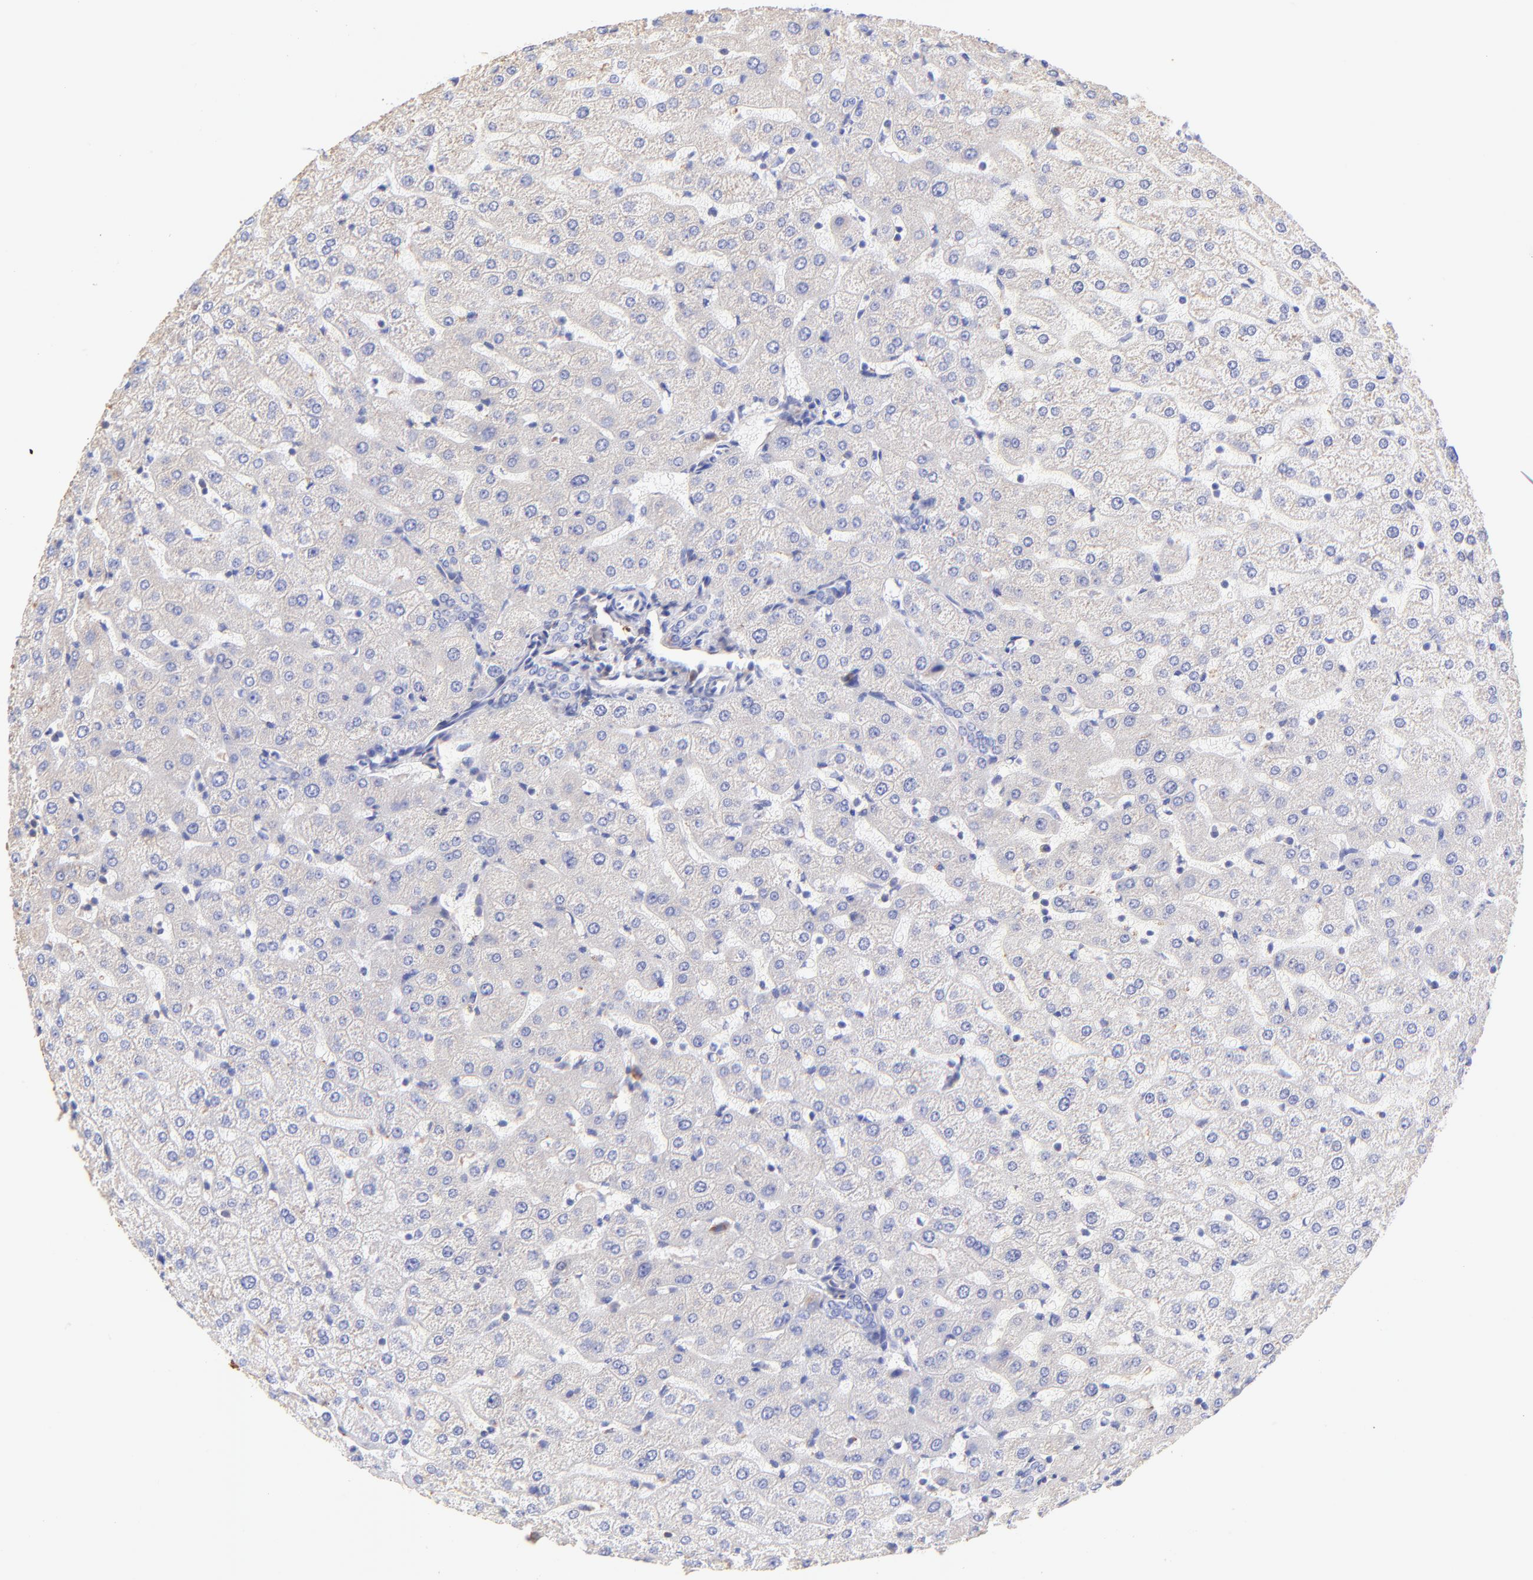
{"staining": {"intensity": "negative", "quantity": "none", "location": "none"}, "tissue": "liver", "cell_type": "Cholangiocytes", "image_type": "normal", "snomed": [{"axis": "morphology", "description": "Normal tissue, NOS"}, {"axis": "morphology", "description": "Fibrosis, NOS"}, {"axis": "topography", "description": "Liver"}], "caption": "High power microscopy histopathology image of an immunohistochemistry (IHC) image of benign liver, revealing no significant positivity in cholangiocytes. The staining is performed using DAB brown chromogen with nuclei counter-stained in using hematoxylin.", "gene": "RPL30", "patient": {"sex": "female", "age": 29}}